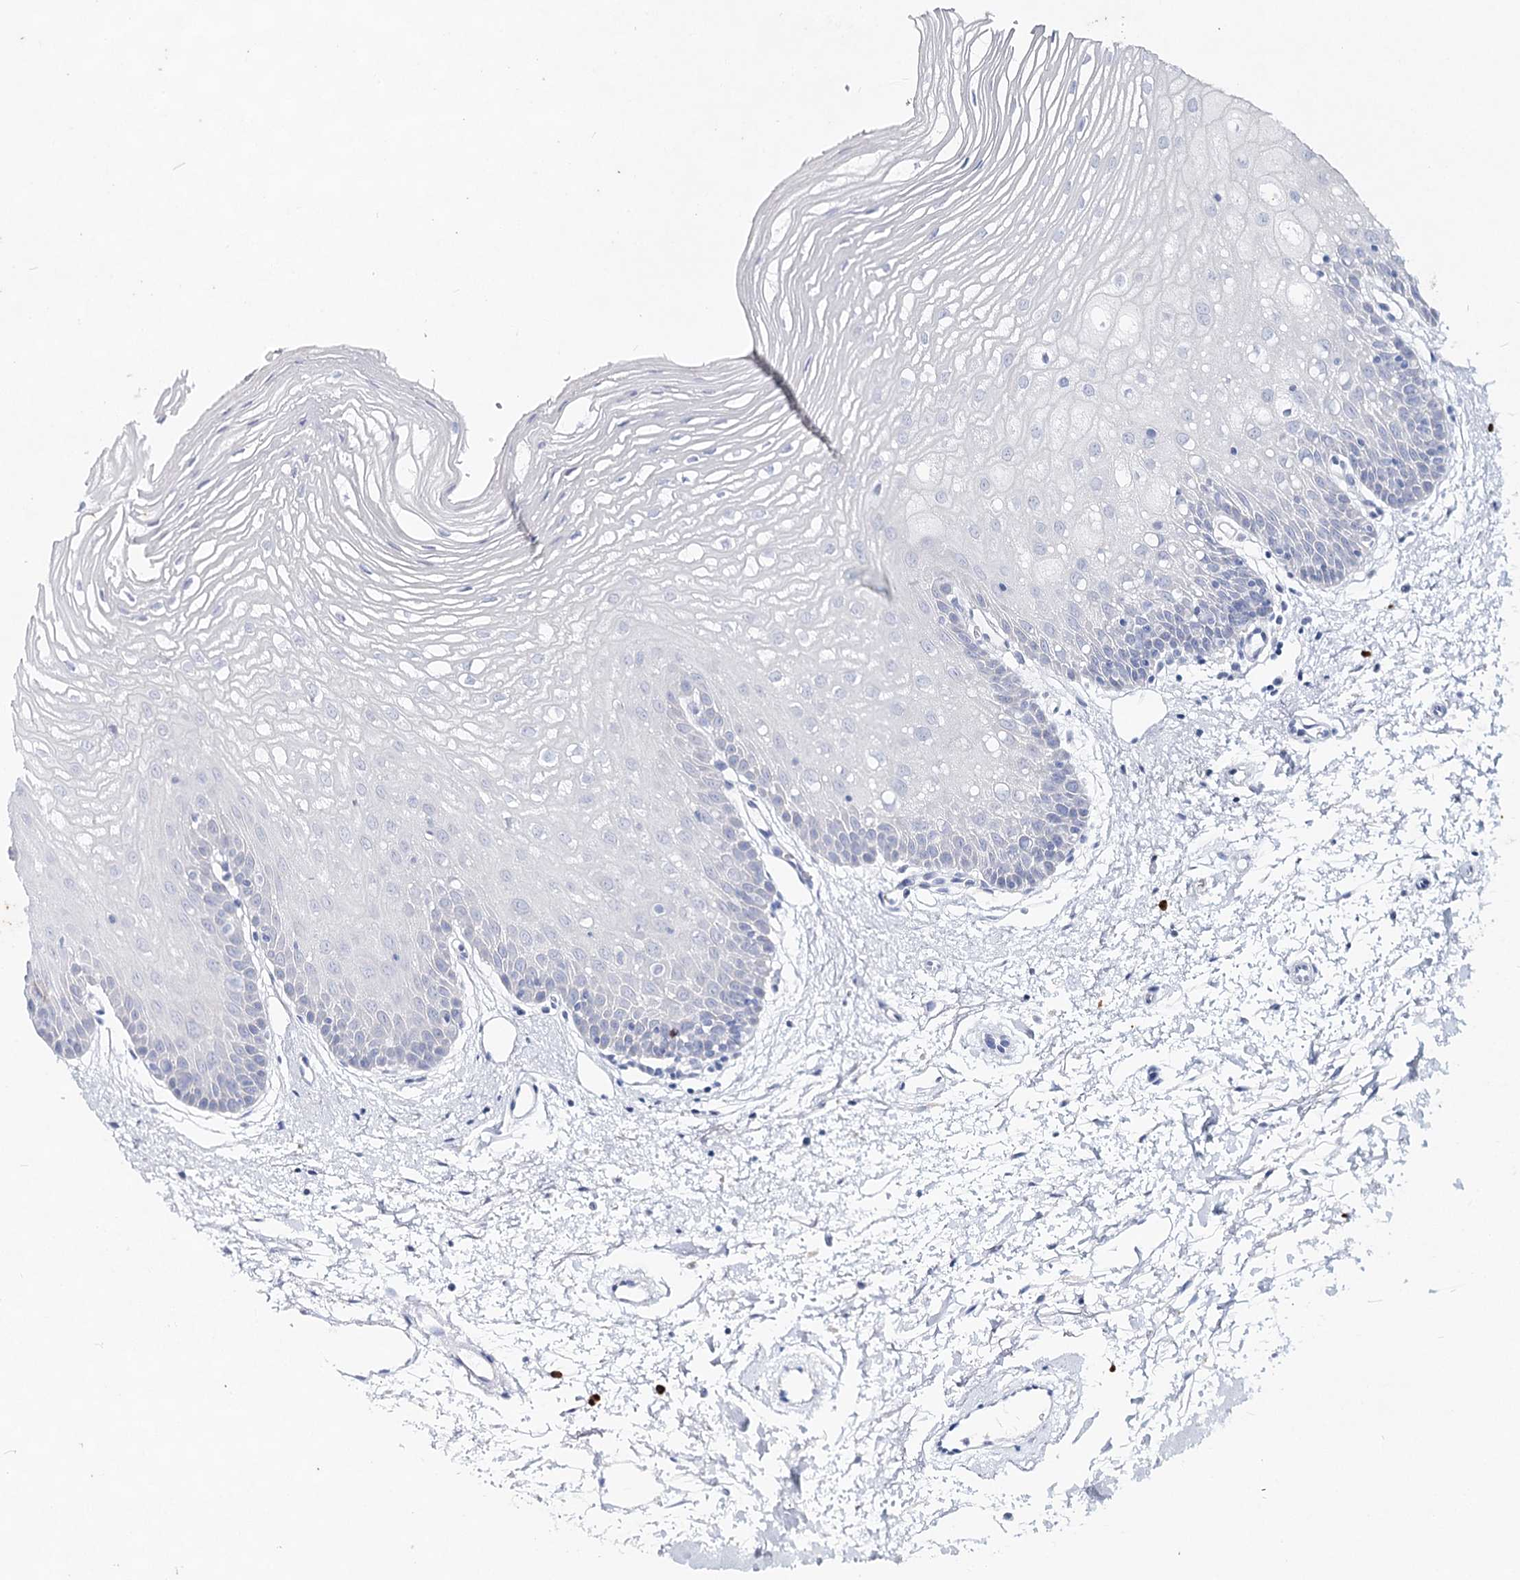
{"staining": {"intensity": "negative", "quantity": "none", "location": "none"}, "tissue": "oral mucosa", "cell_type": "Squamous epithelial cells", "image_type": "normal", "snomed": [{"axis": "morphology", "description": "Normal tissue, NOS"}, {"axis": "topography", "description": "Oral tissue"}, {"axis": "topography", "description": "Tounge, NOS"}], "caption": "A photomicrograph of oral mucosa stained for a protein demonstrates no brown staining in squamous epithelial cells. (Immunohistochemistry (ihc), brightfield microscopy, high magnification).", "gene": "CCDC73", "patient": {"sex": "female", "age": 73}}